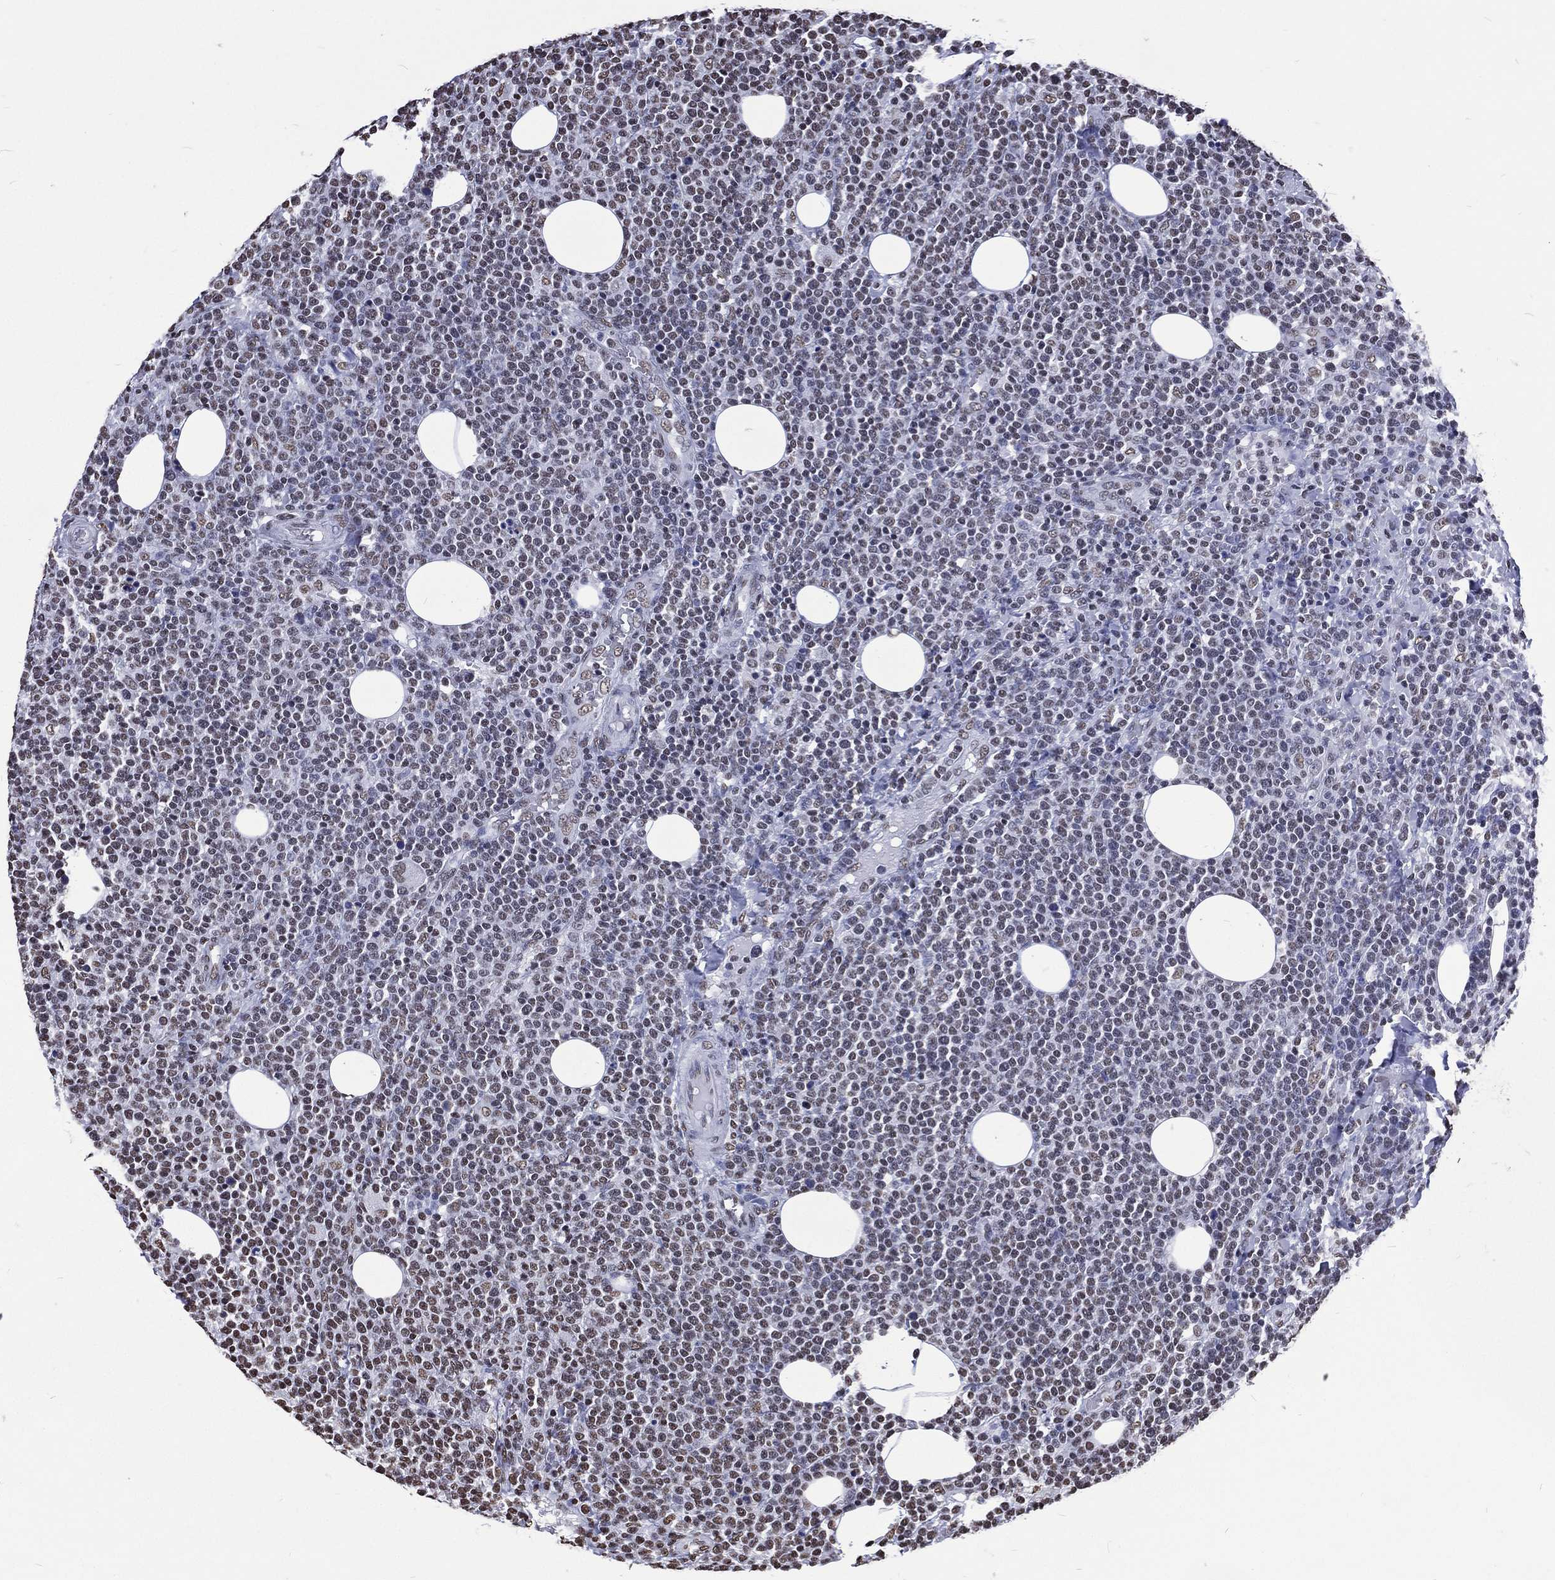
{"staining": {"intensity": "weak", "quantity": "<25%", "location": "nuclear"}, "tissue": "lymphoma", "cell_type": "Tumor cells", "image_type": "cancer", "snomed": [{"axis": "morphology", "description": "Malignant lymphoma, non-Hodgkin's type, High grade"}, {"axis": "topography", "description": "Lymph node"}], "caption": "Immunohistochemistry (IHC) photomicrograph of neoplastic tissue: human high-grade malignant lymphoma, non-Hodgkin's type stained with DAB exhibits no significant protein expression in tumor cells.", "gene": "RETREG2", "patient": {"sex": "male", "age": 61}}